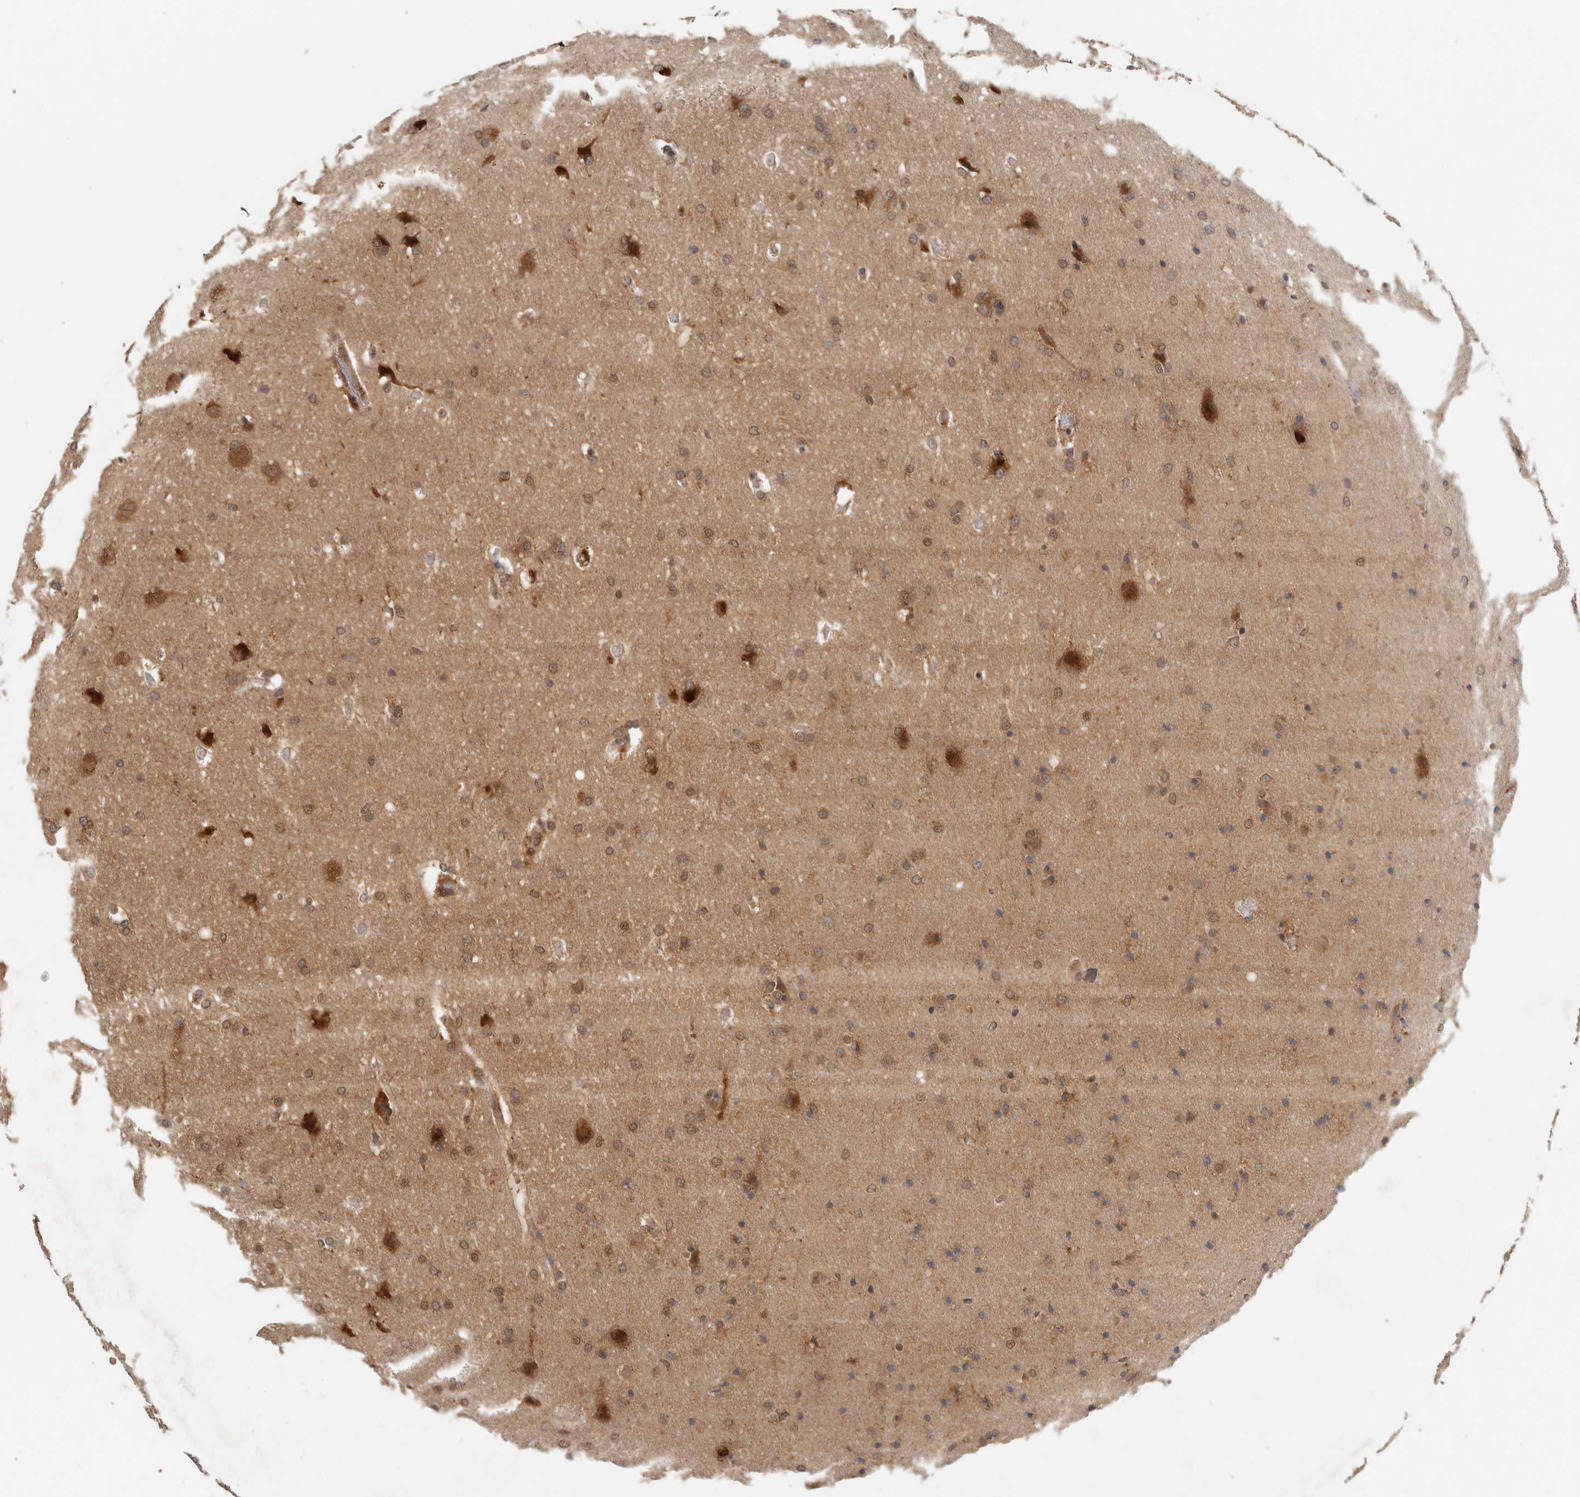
{"staining": {"intensity": "moderate", "quantity": ">75%", "location": "nuclear"}, "tissue": "glioma", "cell_type": "Tumor cells", "image_type": "cancer", "snomed": [{"axis": "morphology", "description": "Glioma, malignant, Low grade"}, {"axis": "topography", "description": "Brain"}], "caption": "Immunohistochemical staining of human malignant glioma (low-grade) demonstrates moderate nuclear protein positivity in approximately >75% of tumor cells.", "gene": "CCT8", "patient": {"sex": "female", "age": 37}}